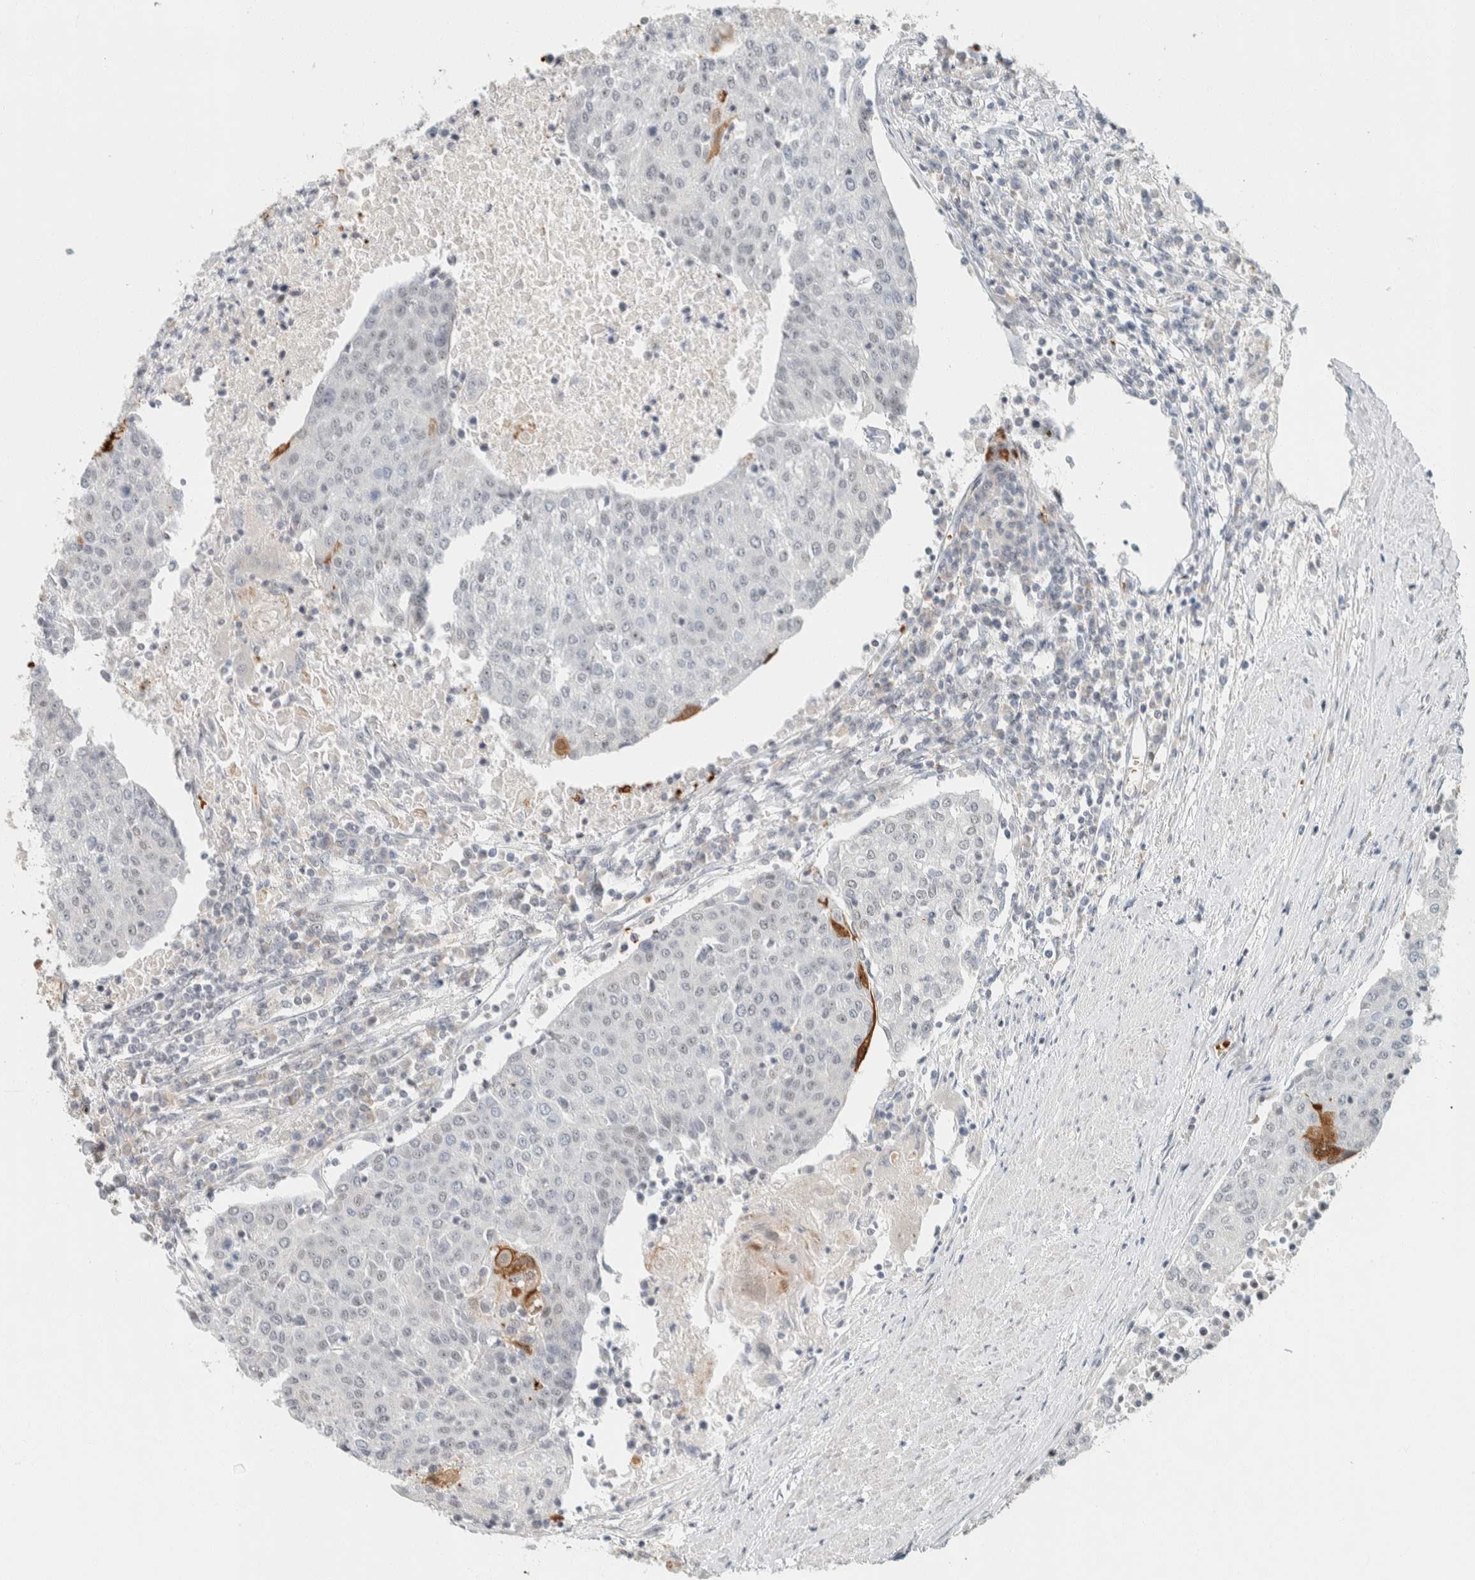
{"staining": {"intensity": "negative", "quantity": "none", "location": "none"}, "tissue": "urothelial cancer", "cell_type": "Tumor cells", "image_type": "cancer", "snomed": [{"axis": "morphology", "description": "Urothelial carcinoma, High grade"}, {"axis": "topography", "description": "Urinary bladder"}], "caption": "Tumor cells are negative for protein expression in human urothelial cancer.", "gene": "ZBTB2", "patient": {"sex": "female", "age": 85}}